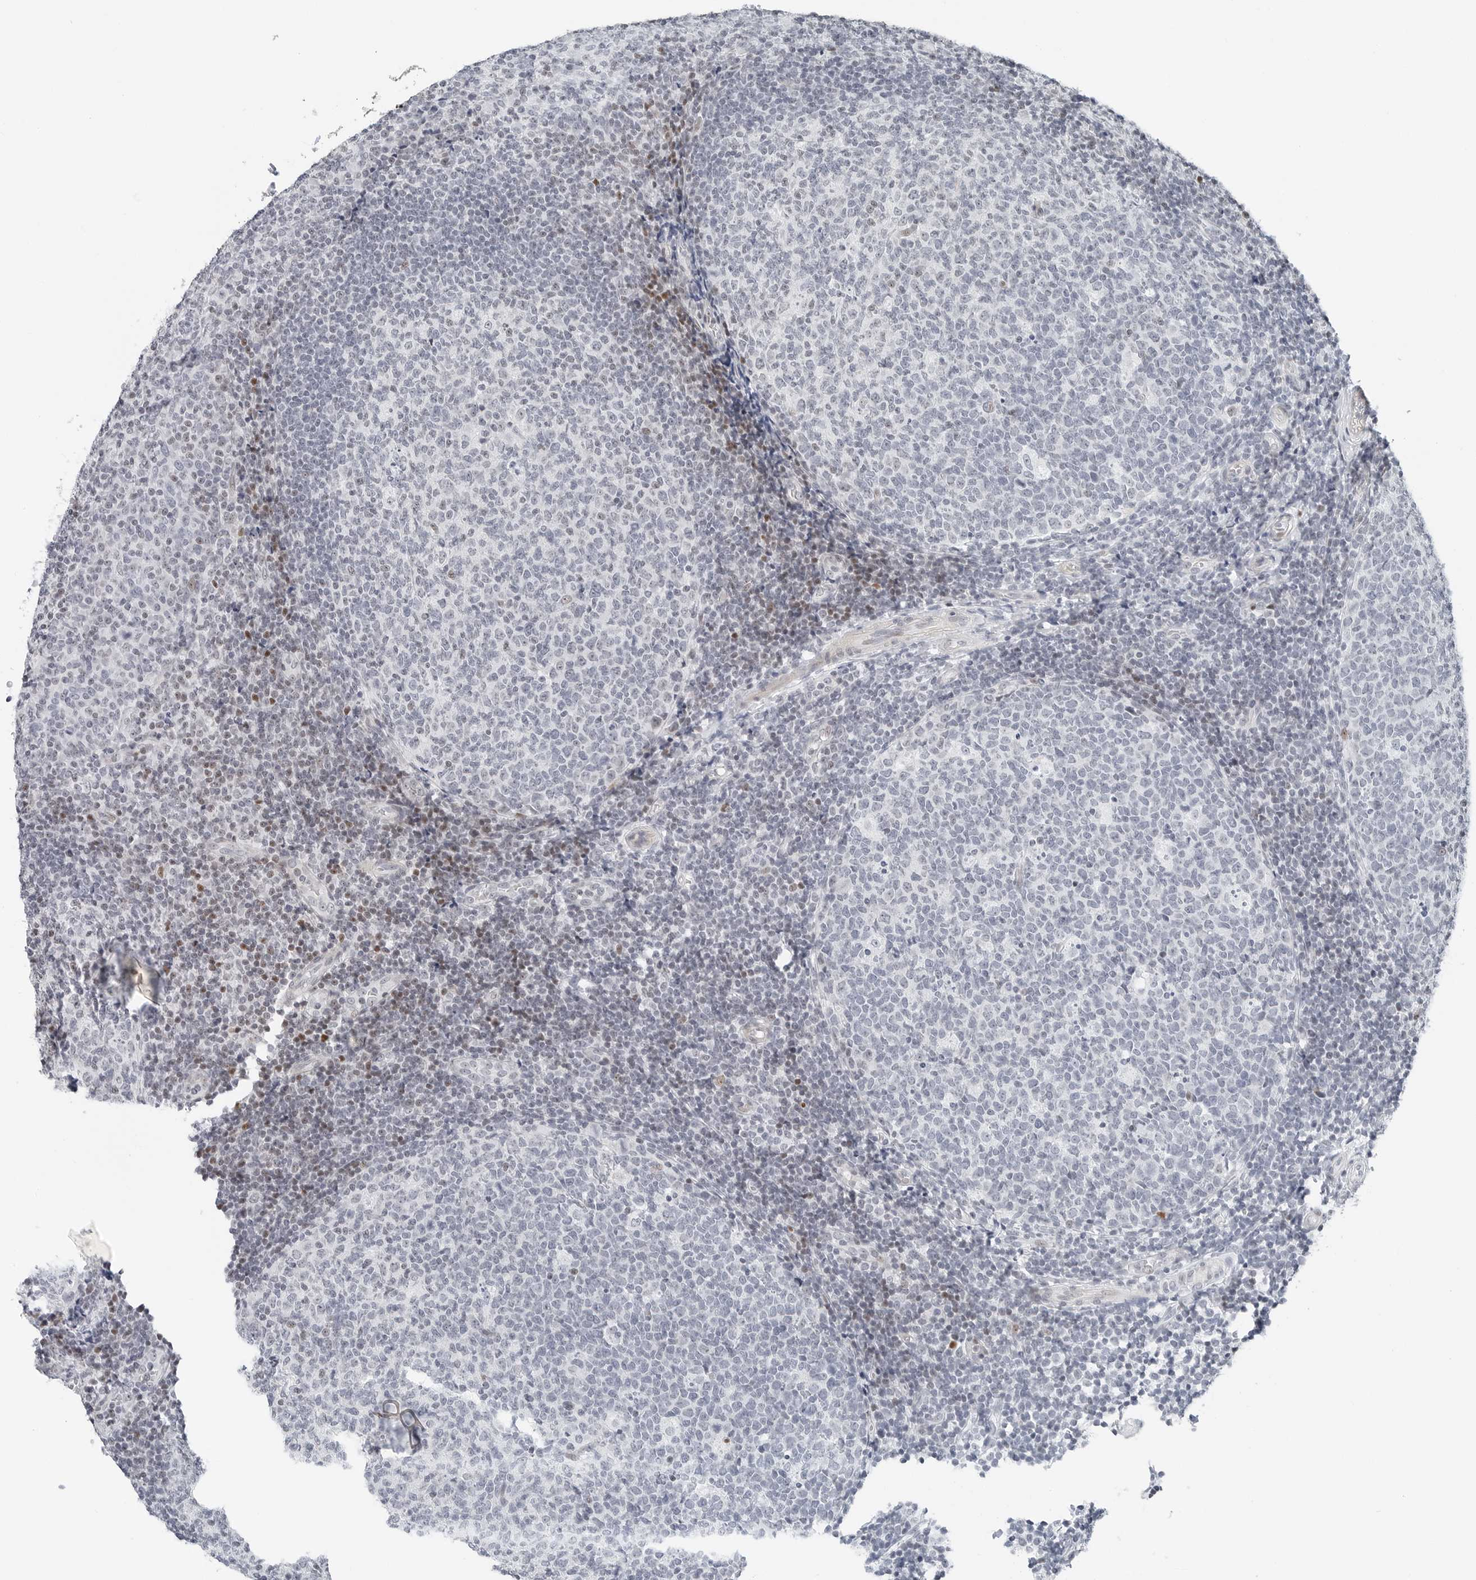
{"staining": {"intensity": "negative", "quantity": "none", "location": "none"}, "tissue": "tonsil", "cell_type": "Germinal center cells", "image_type": "normal", "snomed": [{"axis": "morphology", "description": "Normal tissue, NOS"}, {"axis": "topography", "description": "Tonsil"}], "caption": "Immunohistochemistry histopathology image of unremarkable tonsil: human tonsil stained with DAB shows no significant protein expression in germinal center cells.", "gene": "NTMT2", "patient": {"sex": "female", "age": 19}}